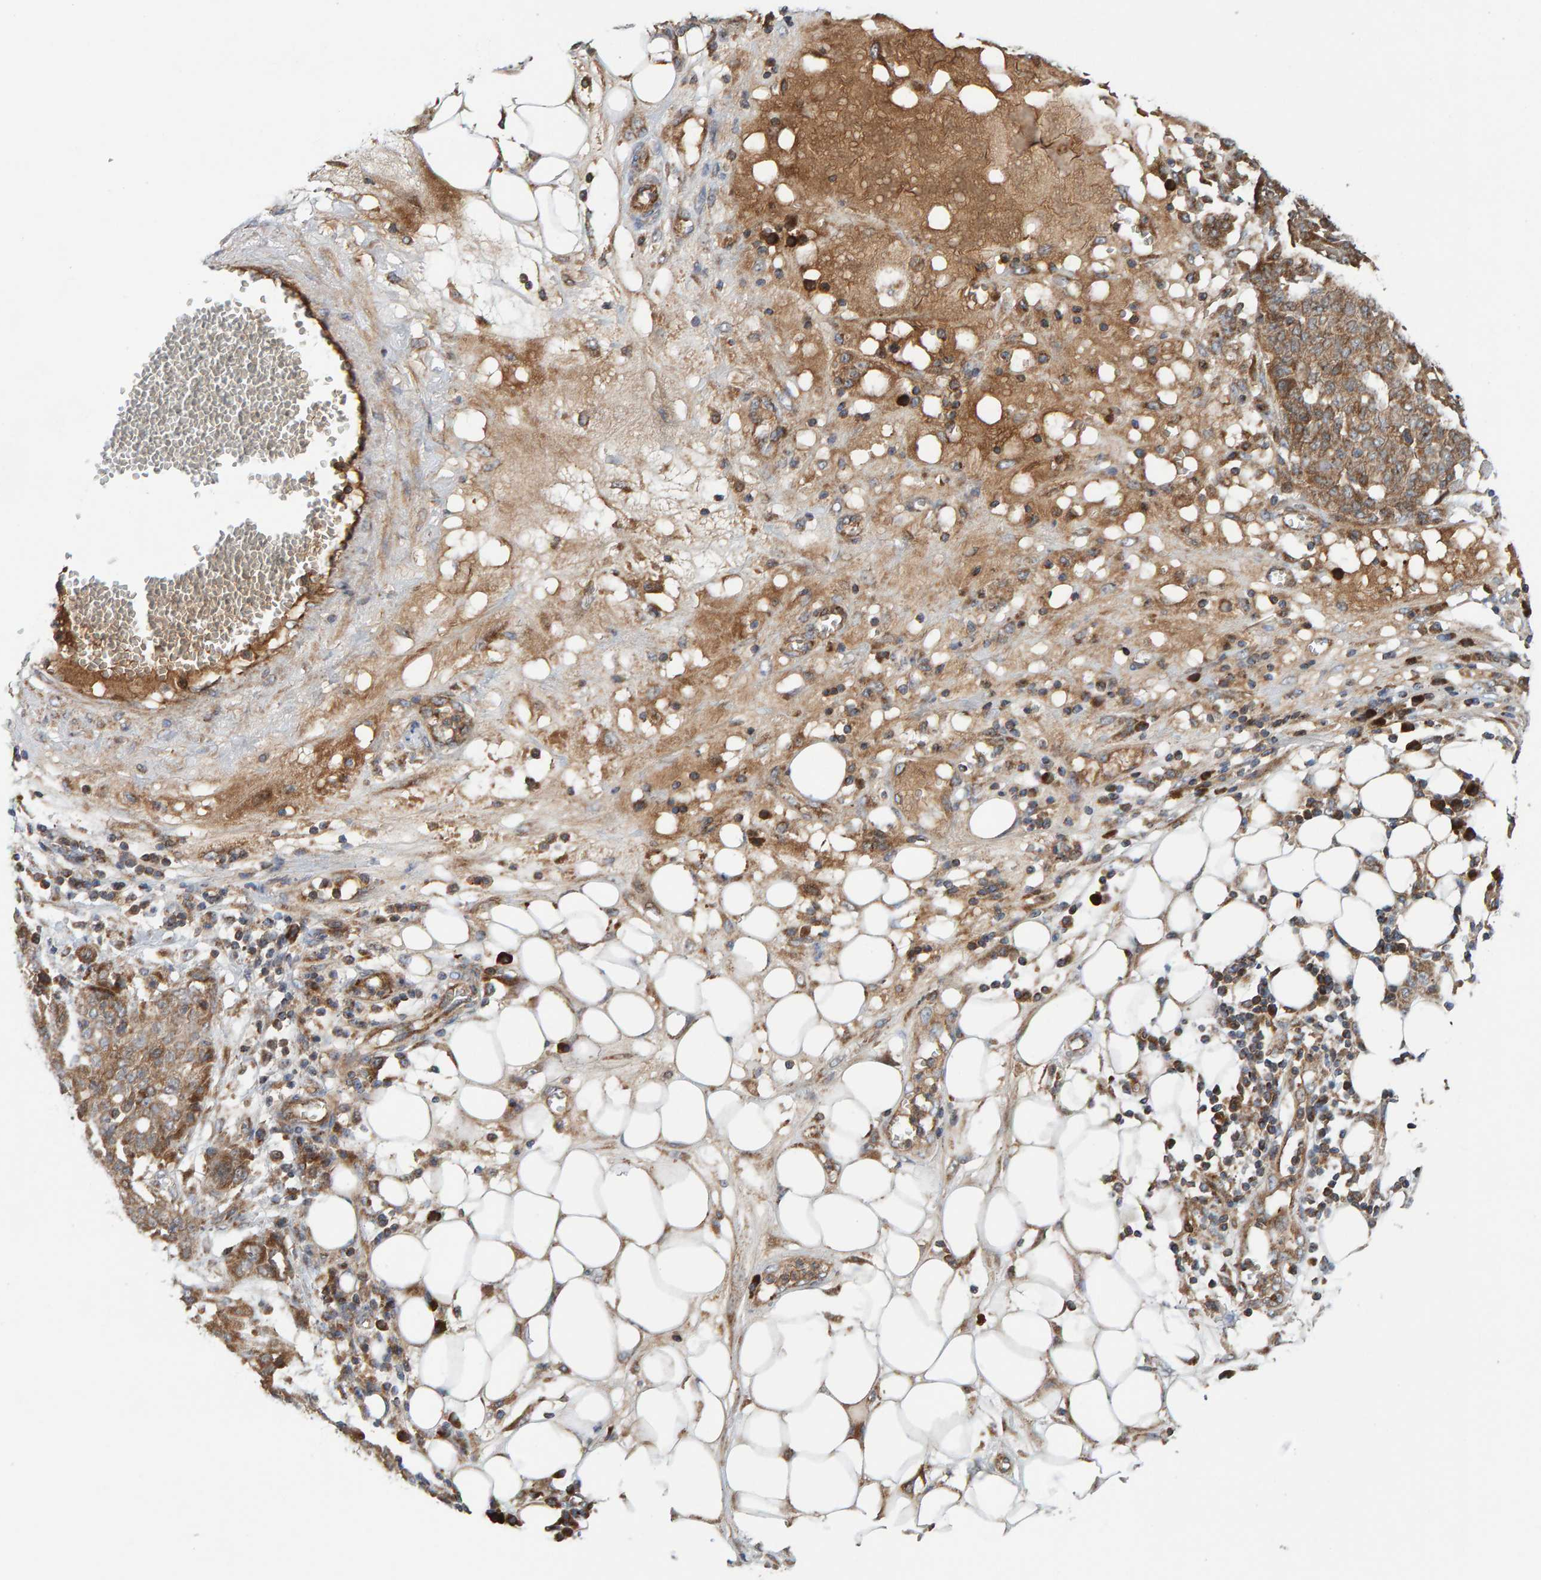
{"staining": {"intensity": "moderate", "quantity": ">75%", "location": "cytoplasmic/membranous"}, "tissue": "ovarian cancer", "cell_type": "Tumor cells", "image_type": "cancer", "snomed": [{"axis": "morphology", "description": "Cystadenocarcinoma, serous, NOS"}, {"axis": "topography", "description": "Soft tissue"}, {"axis": "topography", "description": "Ovary"}], "caption": "DAB immunohistochemical staining of ovarian cancer (serous cystadenocarcinoma) reveals moderate cytoplasmic/membranous protein positivity in about >75% of tumor cells.", "gene": "KIAA0753", "patient": {"sex": "female", "age": 57}}